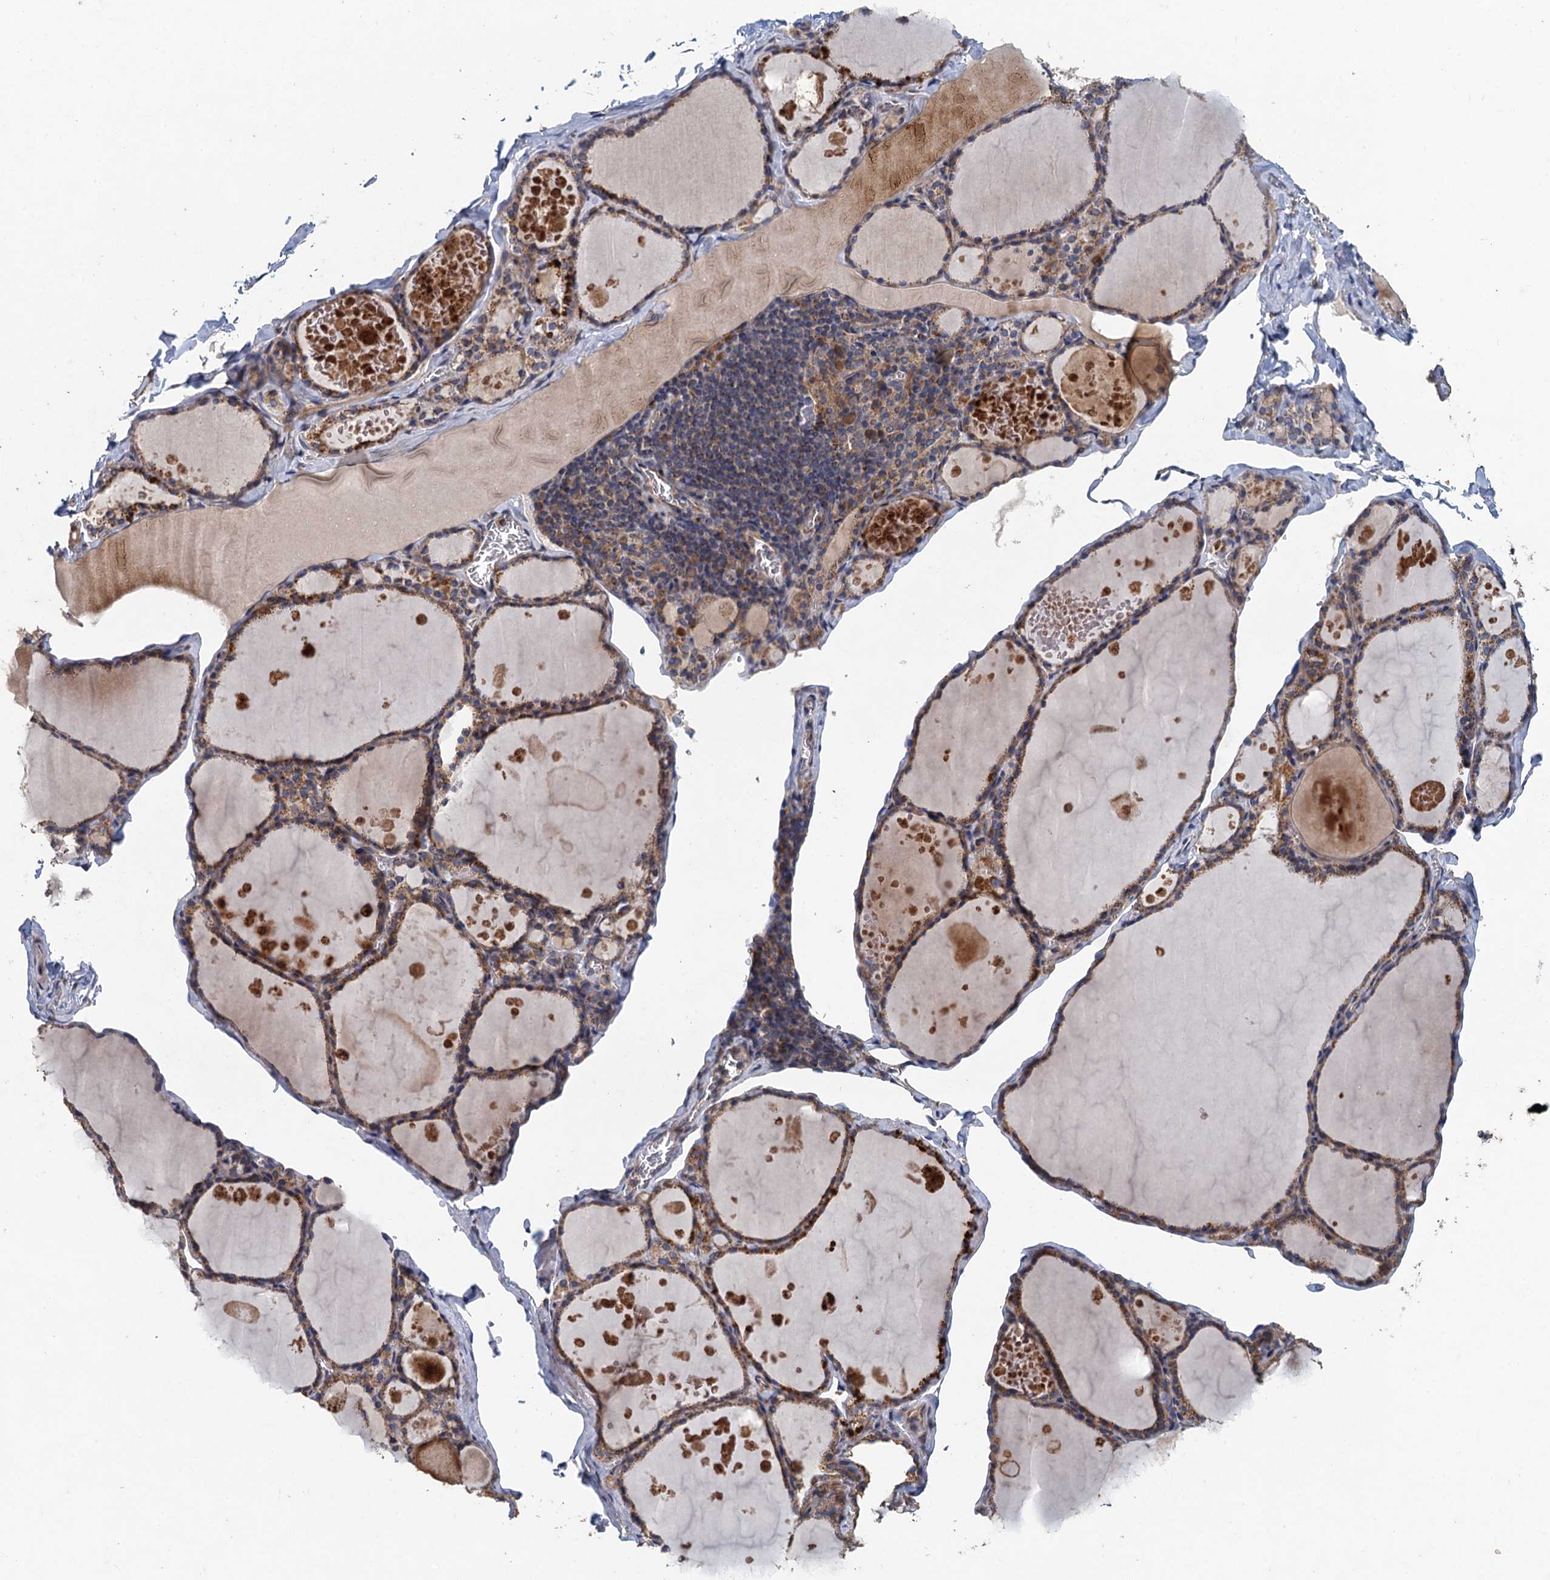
{"staining": {"intensity": "moderate", "quantity": ">75%", "location": "cytoplasmic/membranous"}, "tissue": "thyroid gland", "cell_type": "Glandular cells", "image_type": "normal", "snomed": [{"axis": "morphology", "description": "Normal tissue, NOS"}, {"axis": "topography", "description": "Thyroid gland"}], "caption": "Immunohistochemical staining of normal human thyroid gland reveals medium levels of moderate cytoplasmic/membranous staining in about >75% of glandular cells.", "gene": "BCS1L", "patient": {"sex": "male", "age": 56}}